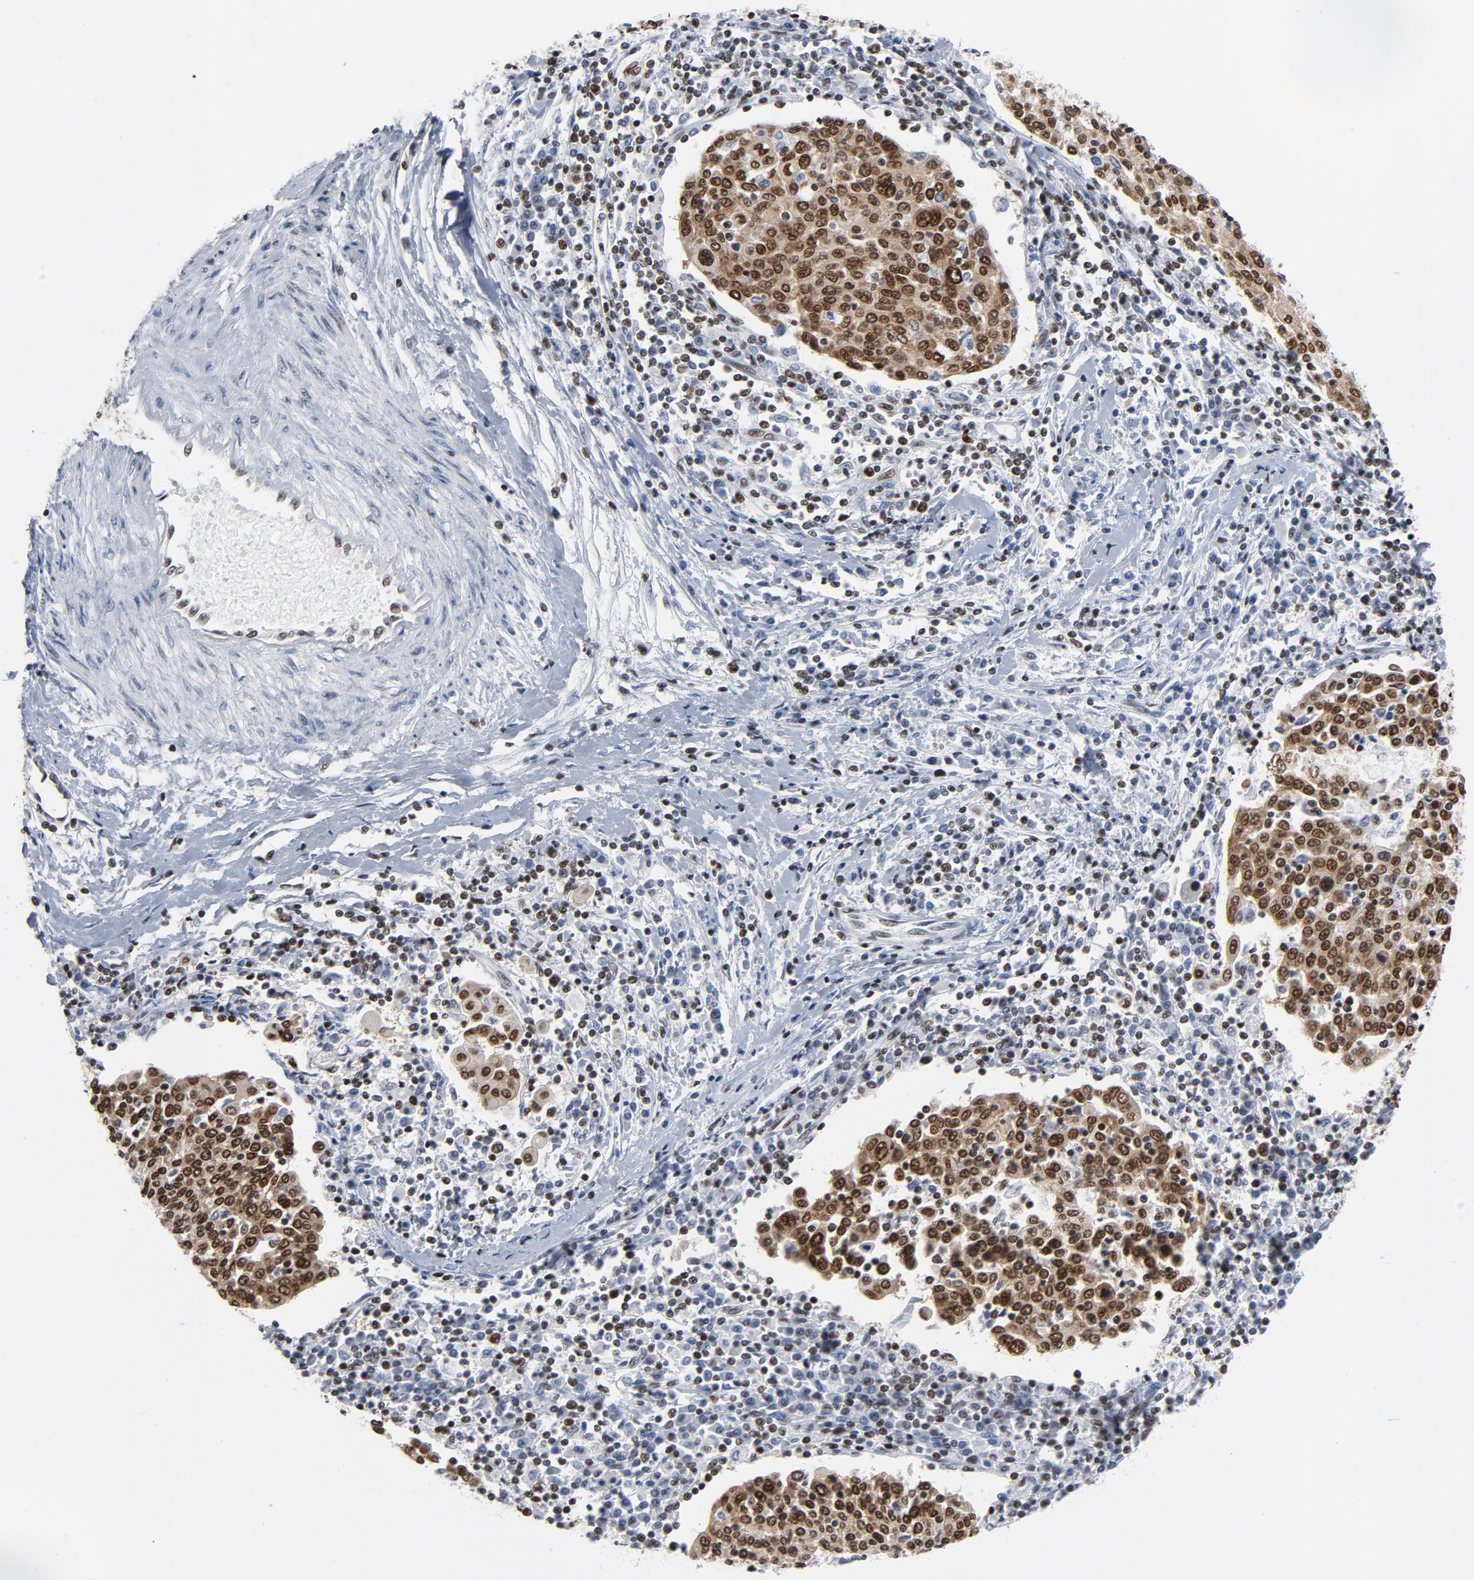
{"staining": {"intensity": "strong", "quantity": ">75%", "location": "cytoplasmic/membranous,nuclear"}, "tissue": "cervical cancer", "cell_type": "Tumor cells", "image_type": "cancer", "snomed": [{"axis": "morphology", "description": "Squamous cell carcinoma, NOS"}, {"axis": "topography", "description": "Cervix"}], "caption": "The histopathology image demonstrates a brown stain indicating the presence of a protein in the cytoplasmic/membranous and nuclear of tumor cells in cervical cancer (squamous cell carcinoma).", "gene": "CSTF2", "patient": {"sex": "female", "age": 40}}